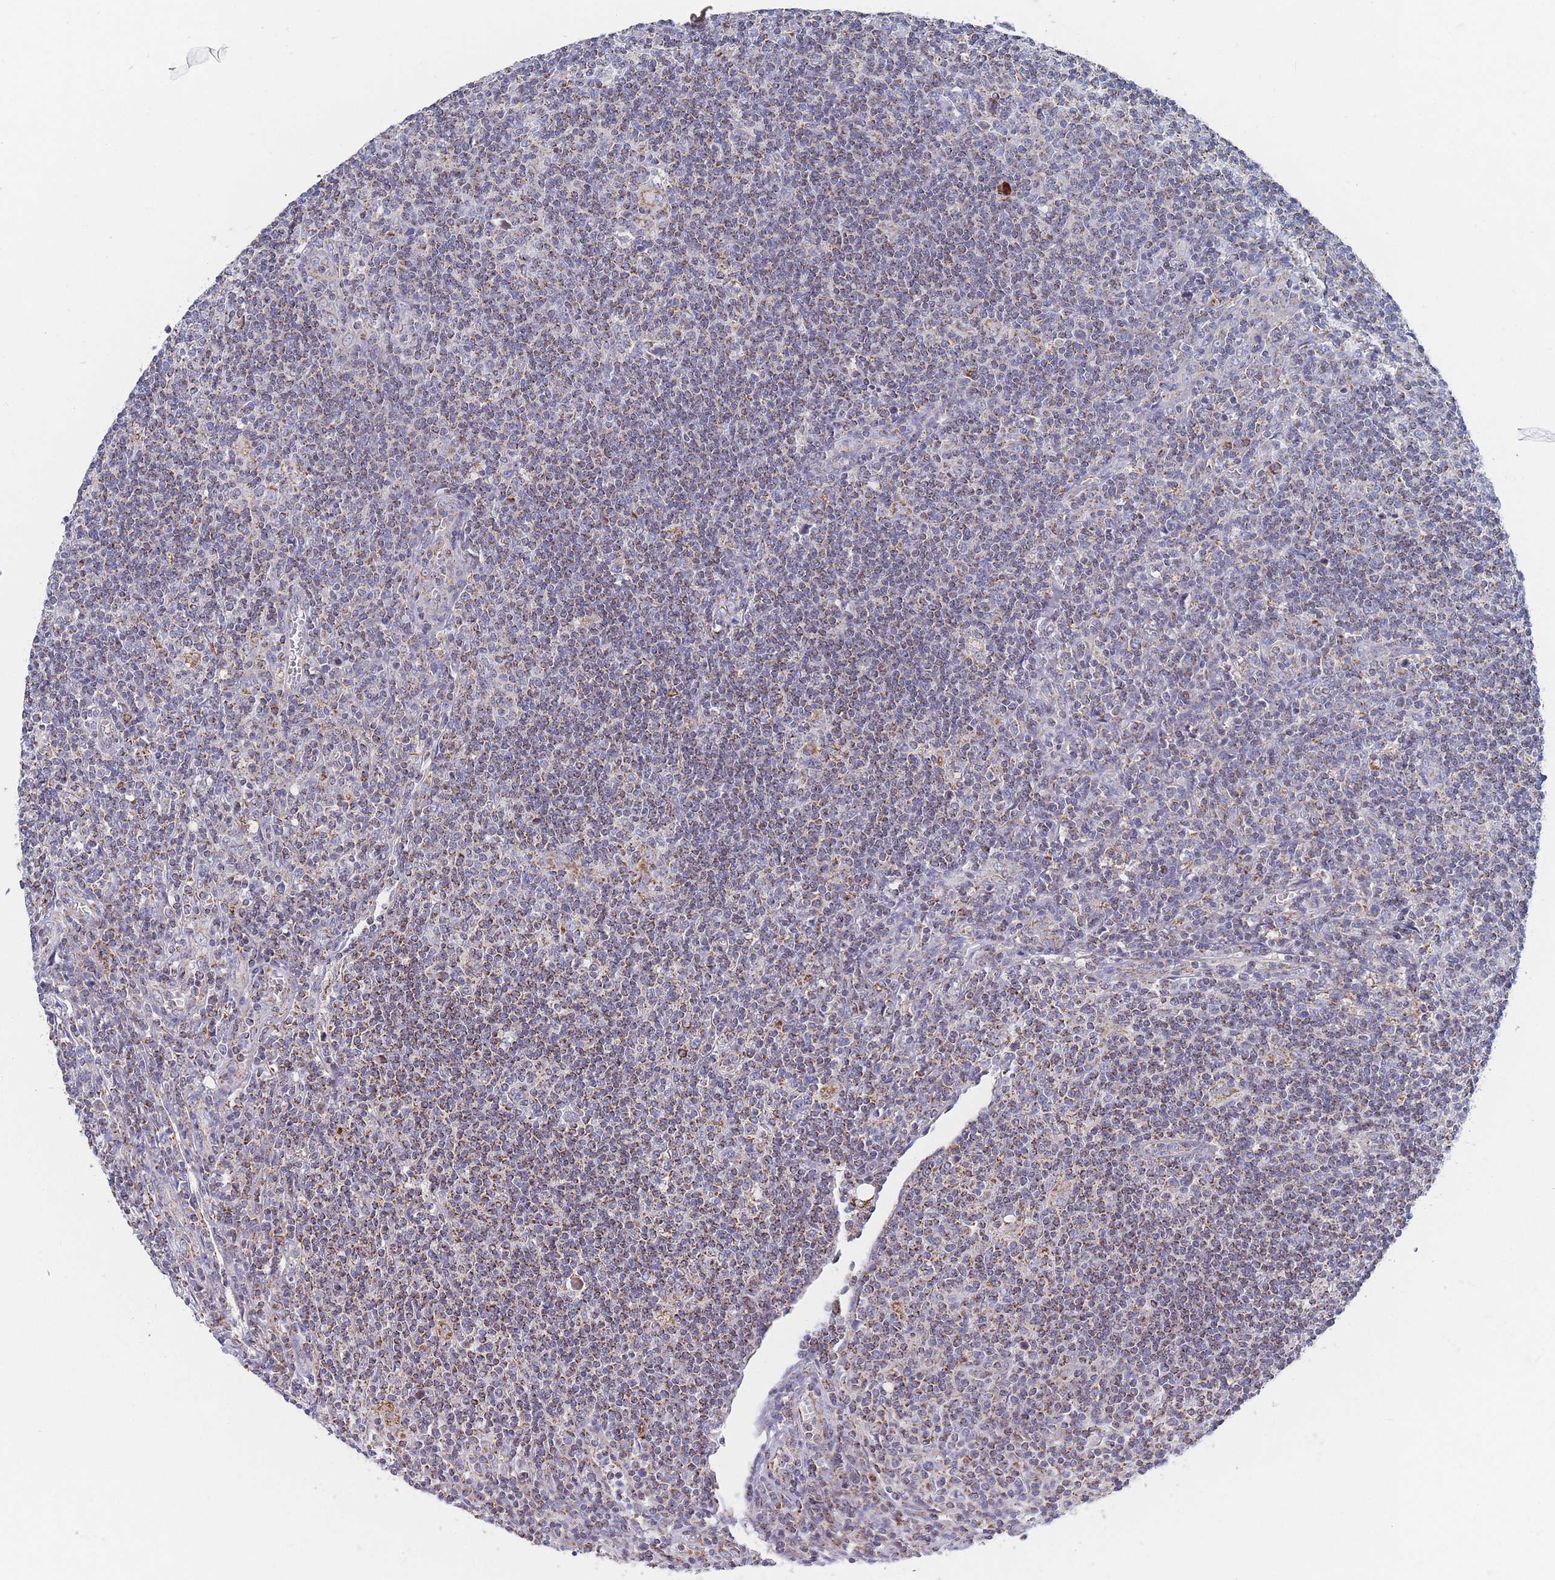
{"staining": {"intensity": "moderate", "quantity": "<25%", "location": "cytoplasmic/membranous"}, "tissue": "lymphoma", "cell_type": "Tumor cells", "image_type": "cancer", "snomed": [{"axis": "morphology", "description": "Hodgkin's disease, NOS"}, {"axis": "topography", "description": "Lymph node"}], "caption": "Hodgkin's disease stained with DAB IHC shows low levels of moderate cytoplasmic/membranous expression in approximately <25% of tumor cells. The protein of interest is shown in brown color, while the nuclei are stained blue.", "gene": "IKZF4", "patient": {"sex": "male", "age": 83}}